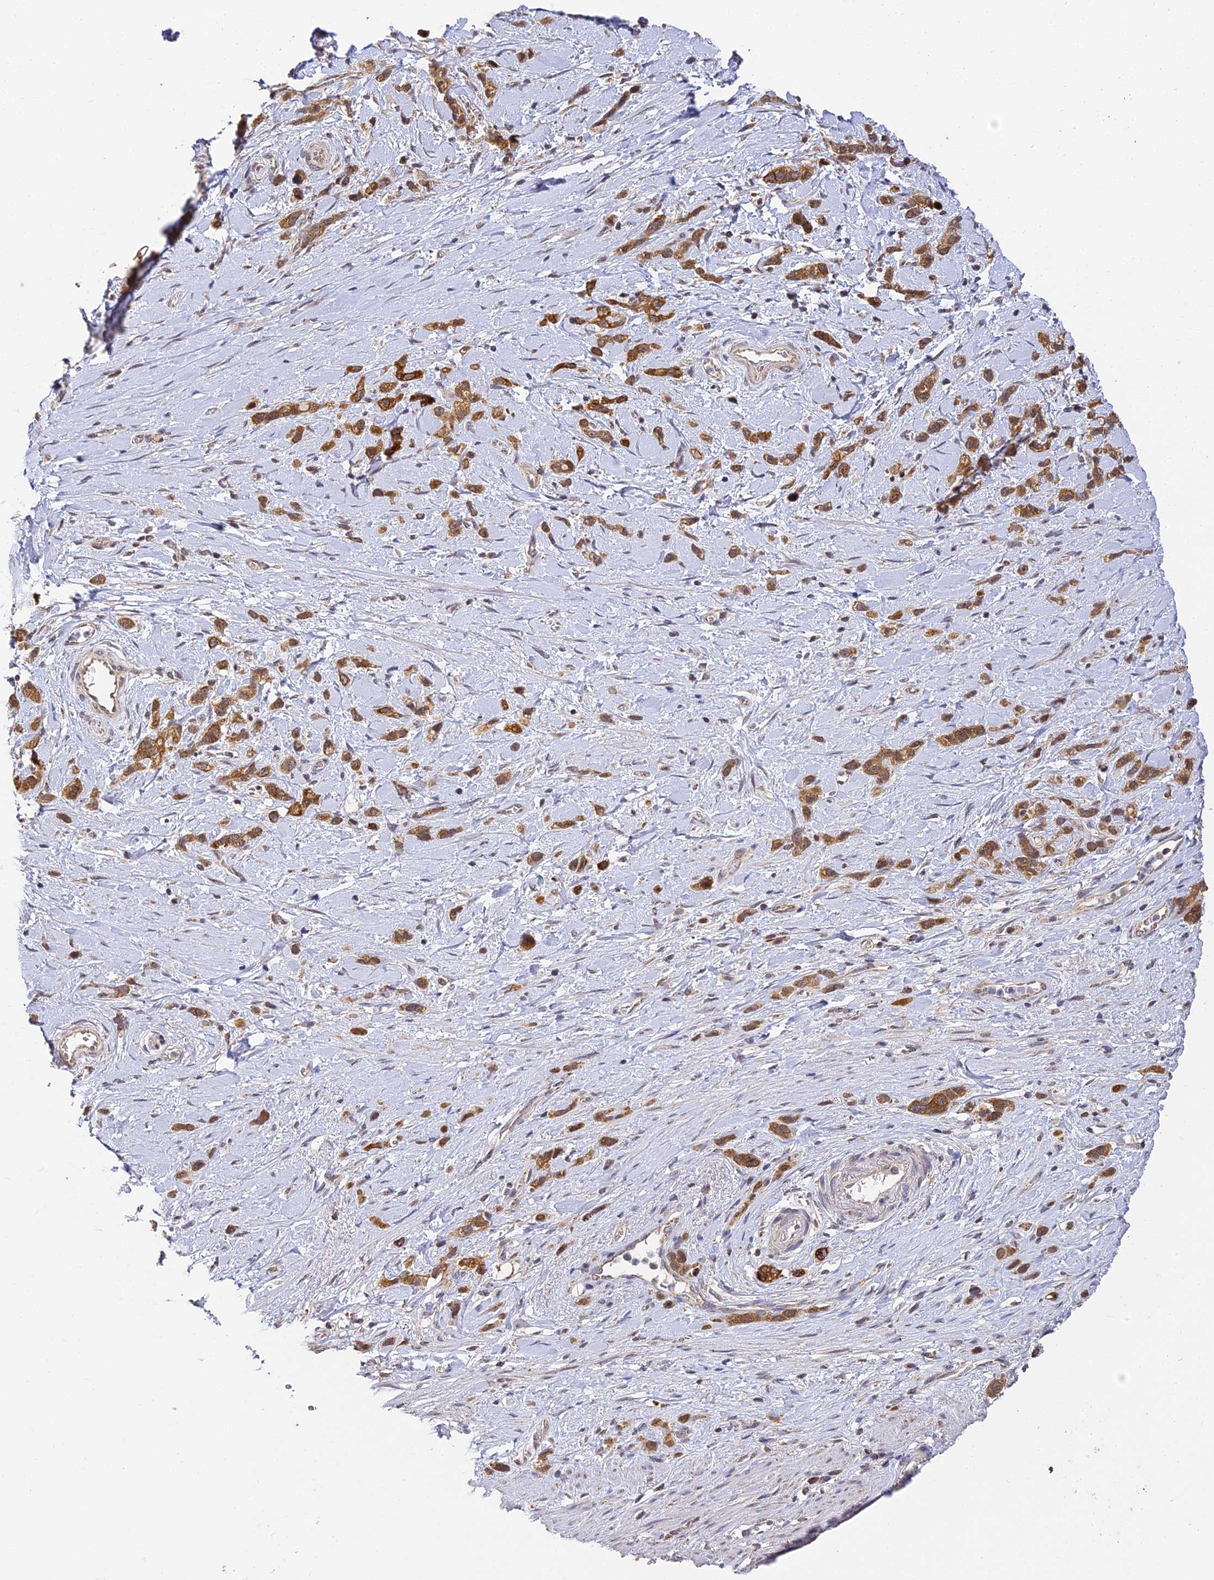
{"staining": {"intensity": "moderate", "quantity": ">75%", "location": "cytoplasmic/membranous"}, "tissue": "stomach cancer", "cell_type": "Tumor cells", "image_type": "cancer", "snomed": [{"axis": "morphology", "description": "Adenocarcinoma, NOS"}, {"axis": "morphology", "description": "Adenocarcinoma, High grade"}, {"axis": "topography", "description": "Stomach, upper"}, {"axis": "topography", "description": "Stomach, lower"}], "caption": "Immunohistochemistry micrograph of neoplastic tissue: human stomach high-grade adenocarcinoma stained using IHC displays medium levels of moderate protein expression localized specifically in the cytoplasmic/membranous of tumor cells, appearing as a cytoplasmic/membranous brown color.", "gene": "DNAAF10", "patient": {"sex": "female", "age": 65}}